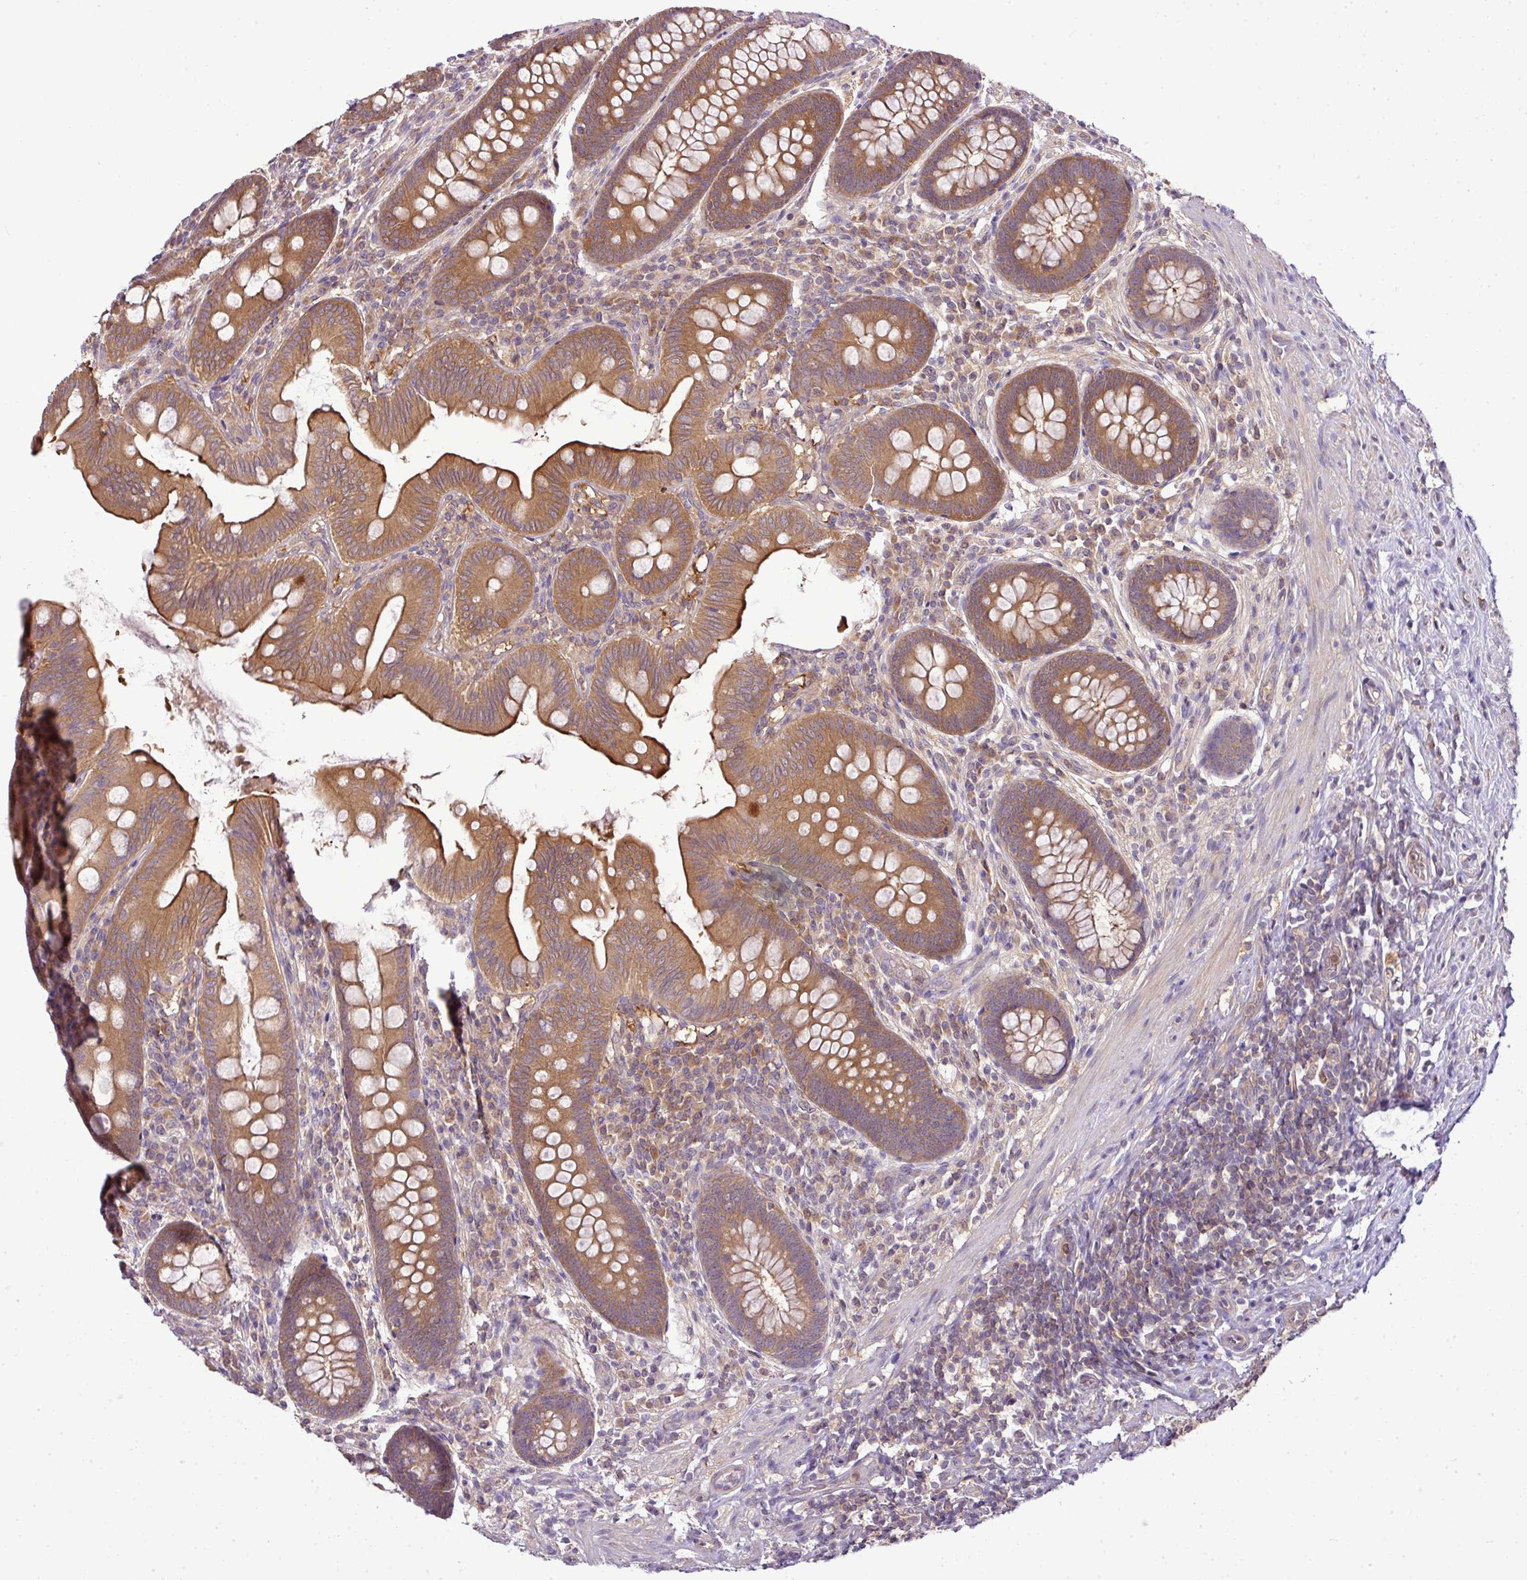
{"staining": {"intensity": "moderate", "quantity": ">75%", "location": "cytoplasmic/membranous"}, "tissue": "appendix", "cell_type": "Glandular cells", "image_type": "normal", "snomed": [{"axis": "morphology", "description": "Normal tissue, NOS"}, {"axis": "topography", "description": "Appendix"}], "caption": "Immunohistochemistry (IHC) of normal appendix displays medium levels of moderate cytoplasmic/membranous expression in about >75% of glandular cells. The protein of interest is shown in brown color, while the nuclei are stained blue.", "gene": "TMEM107", "patient": {"sex": "male", "age": 71}}